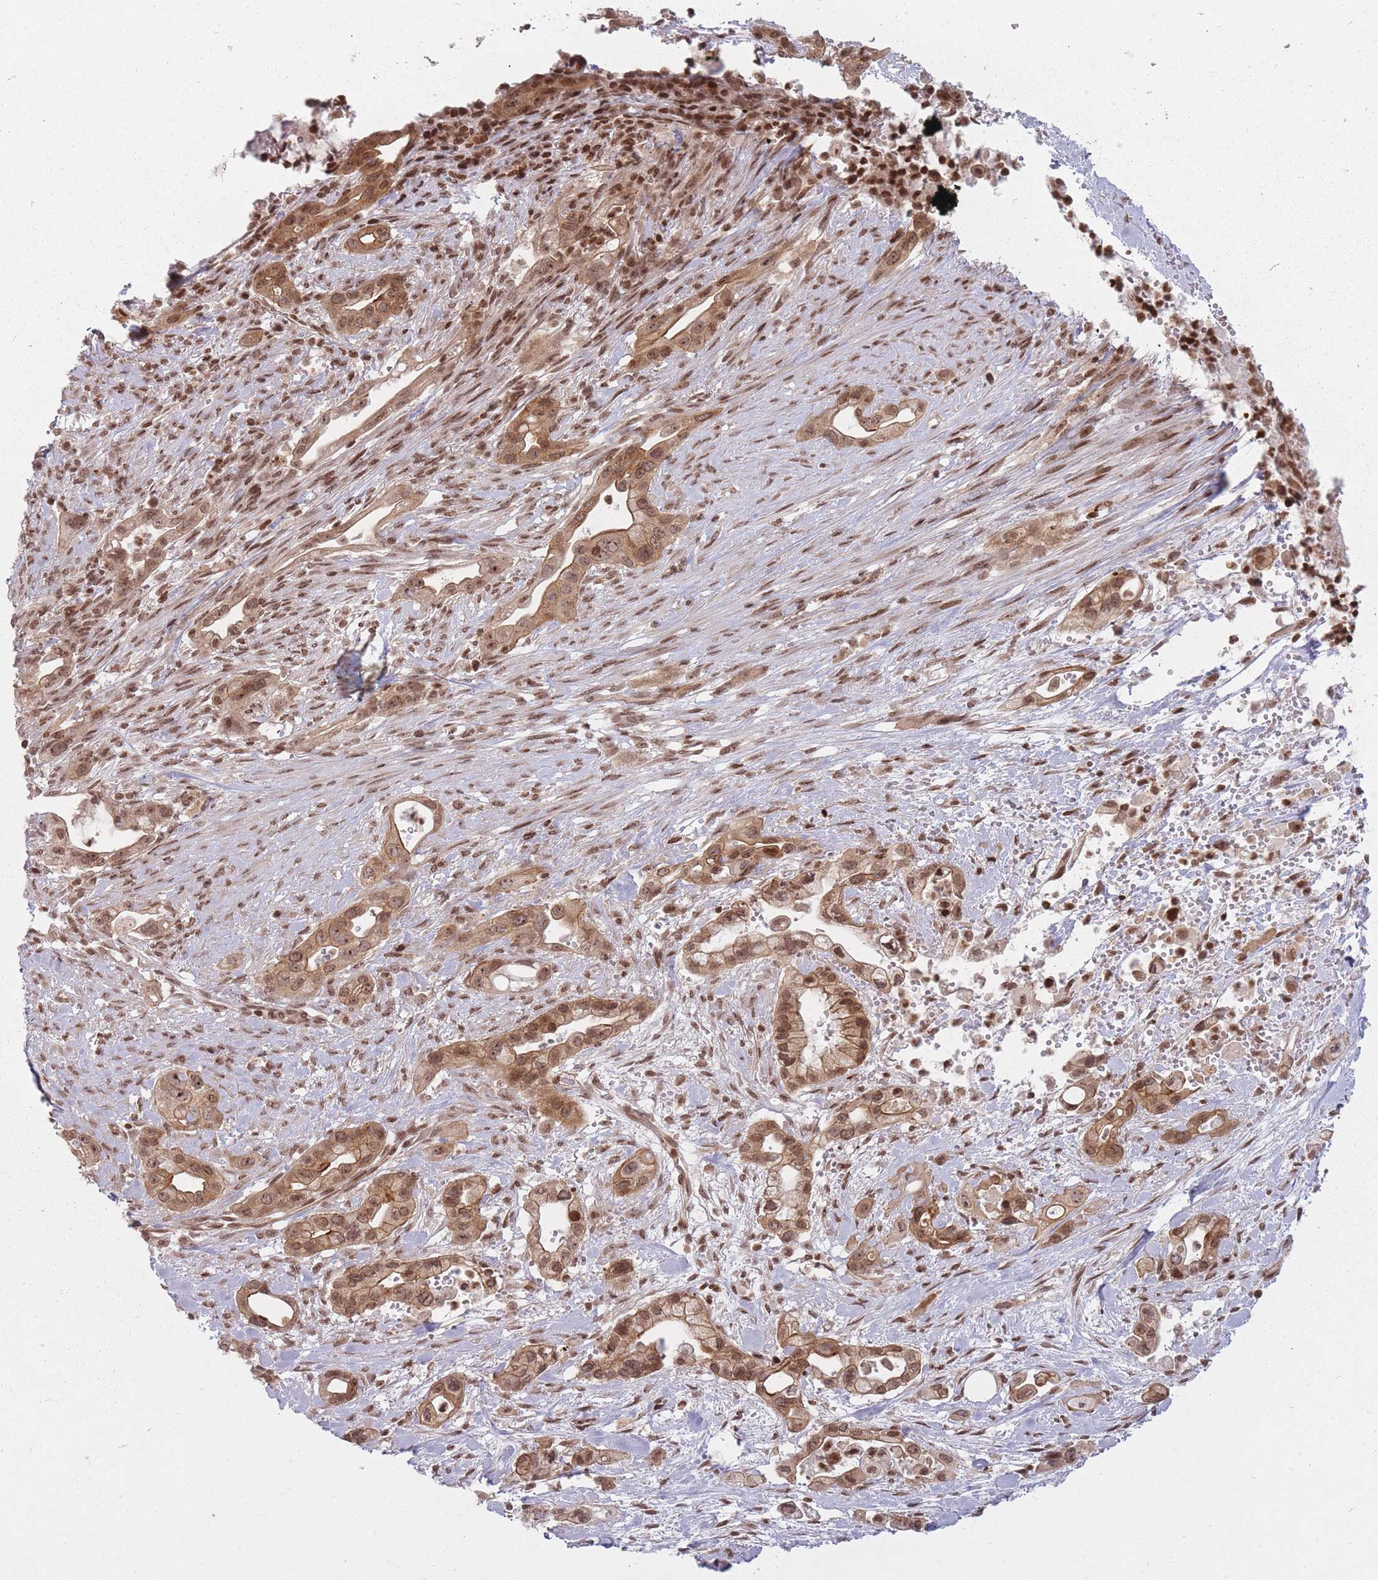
{"staining": {"intensity": "moderate", "quantity": ">75%", "location": "cytoplasmic/membranous,nuclear"}, "tissue": "pancreatic cancer", "cell_type": "Tumor cells", "image_type": "cancer", "snomed": [{"axis": "morphology", "description": "Adenocarcinoma, NOS"}, {"axis": "topography", "description": "Pancreas"}], "caption": "This image reveals adenocarcinoma (pancreatic) stained with IHC to label a protein in brown. The cytoplasmic/membranous and nuclear of tumor cells show moderate positivity for the protein. Nuclei are counter-stained blue.", "gene": "TMC6", "patient": {"sex": "male", "age": 44}}